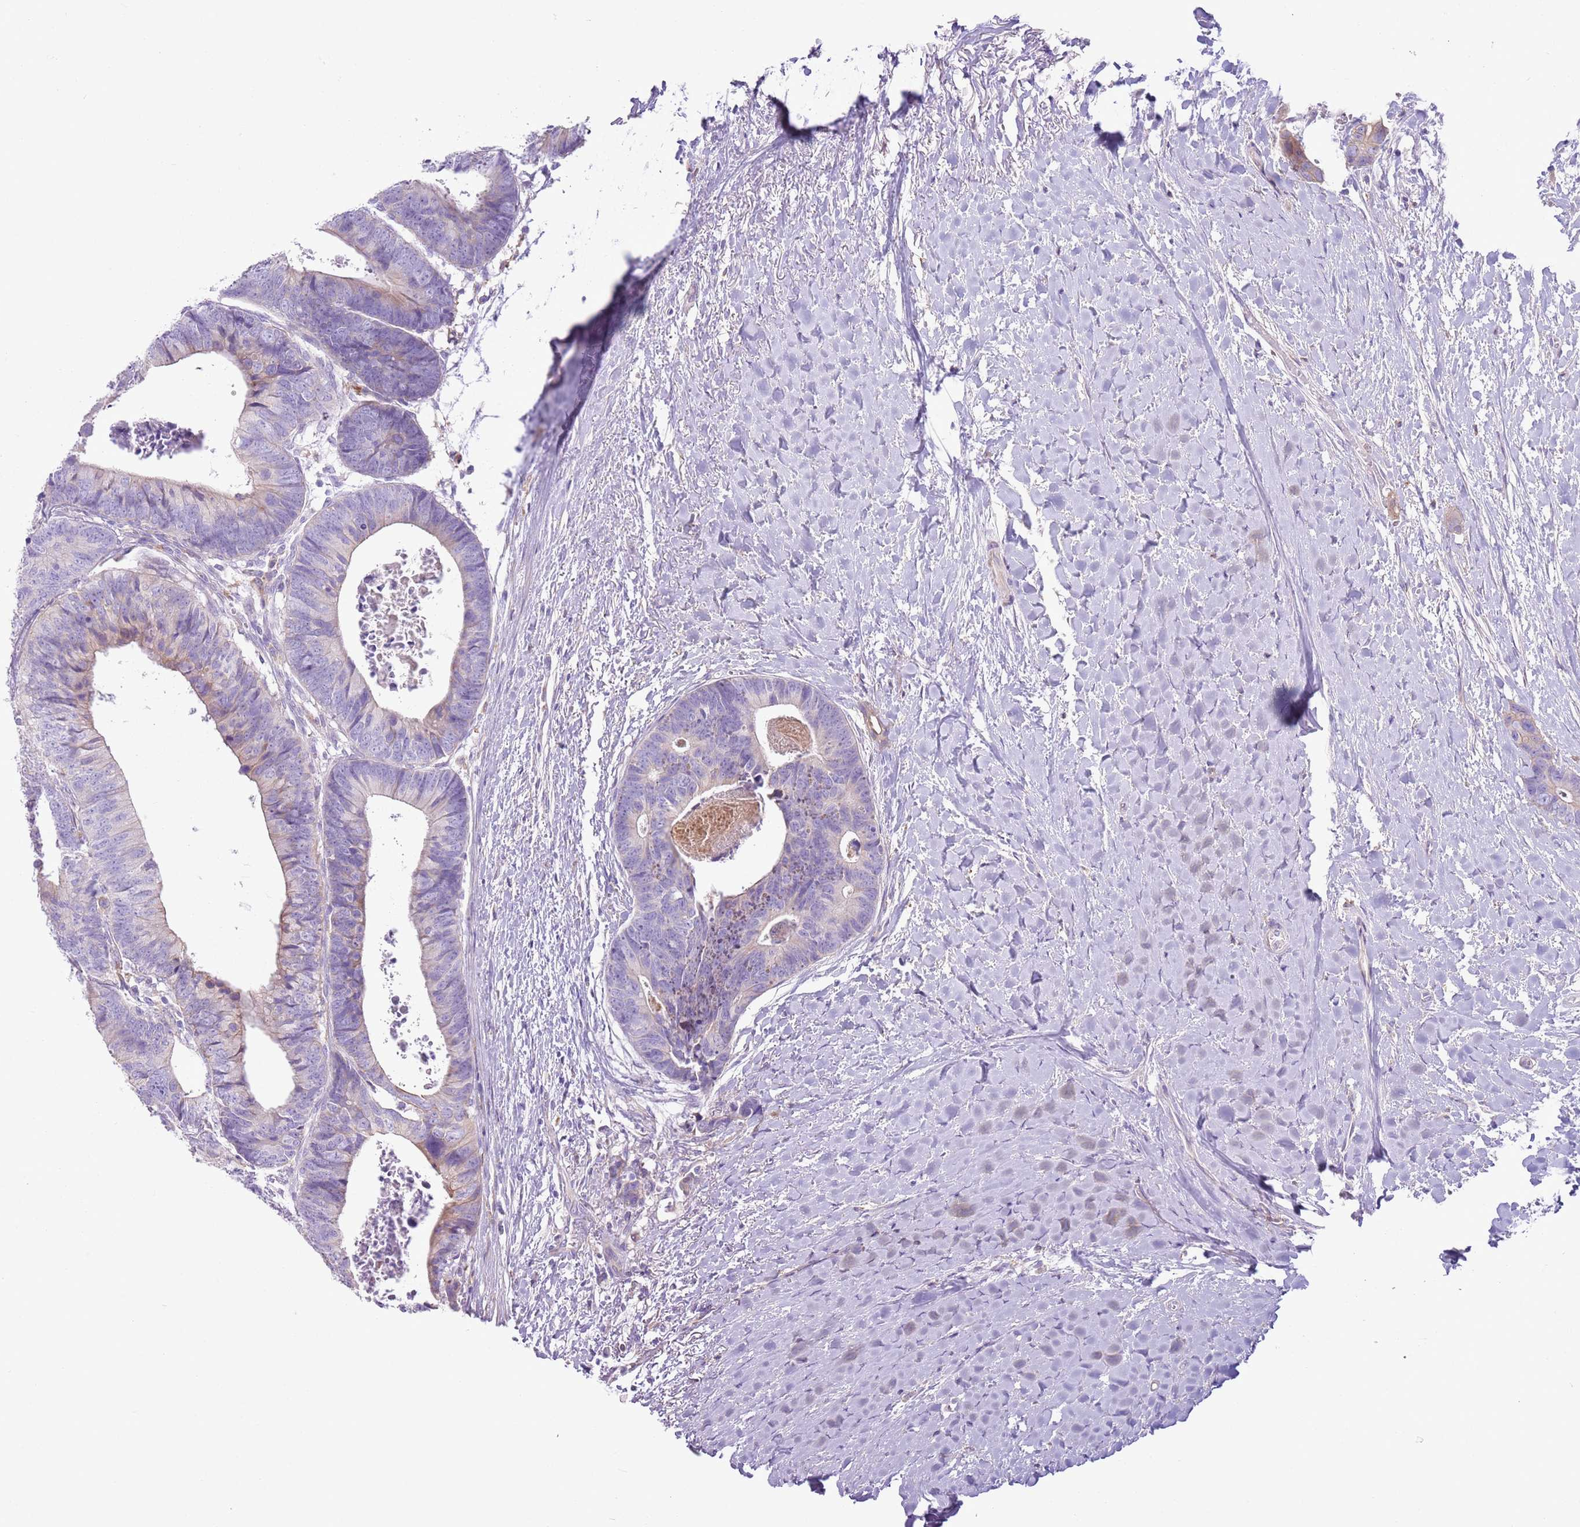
{"staining": {"intensity": "weak", "quantity": "25%-75%", "location": "cytoplasmic/membranous"}, "tissue": "colorectal cancer", "cell_type": "Tumor cells", "image_type": "cancer", "snomed": [{"axis": "morphology", "description": "Adenocarcinoma, NOS"}, {"axis": "topography", "description": "Colon"}], "caption": "Colorectal cancer (adenocarcinoma) stained with a brown dye displays weak cytoplasmic/membranous positive staining in approximately 25%-75% of tumor cells.", "gene": "OAF", "patient": {"sex": "female", "age": 57}}